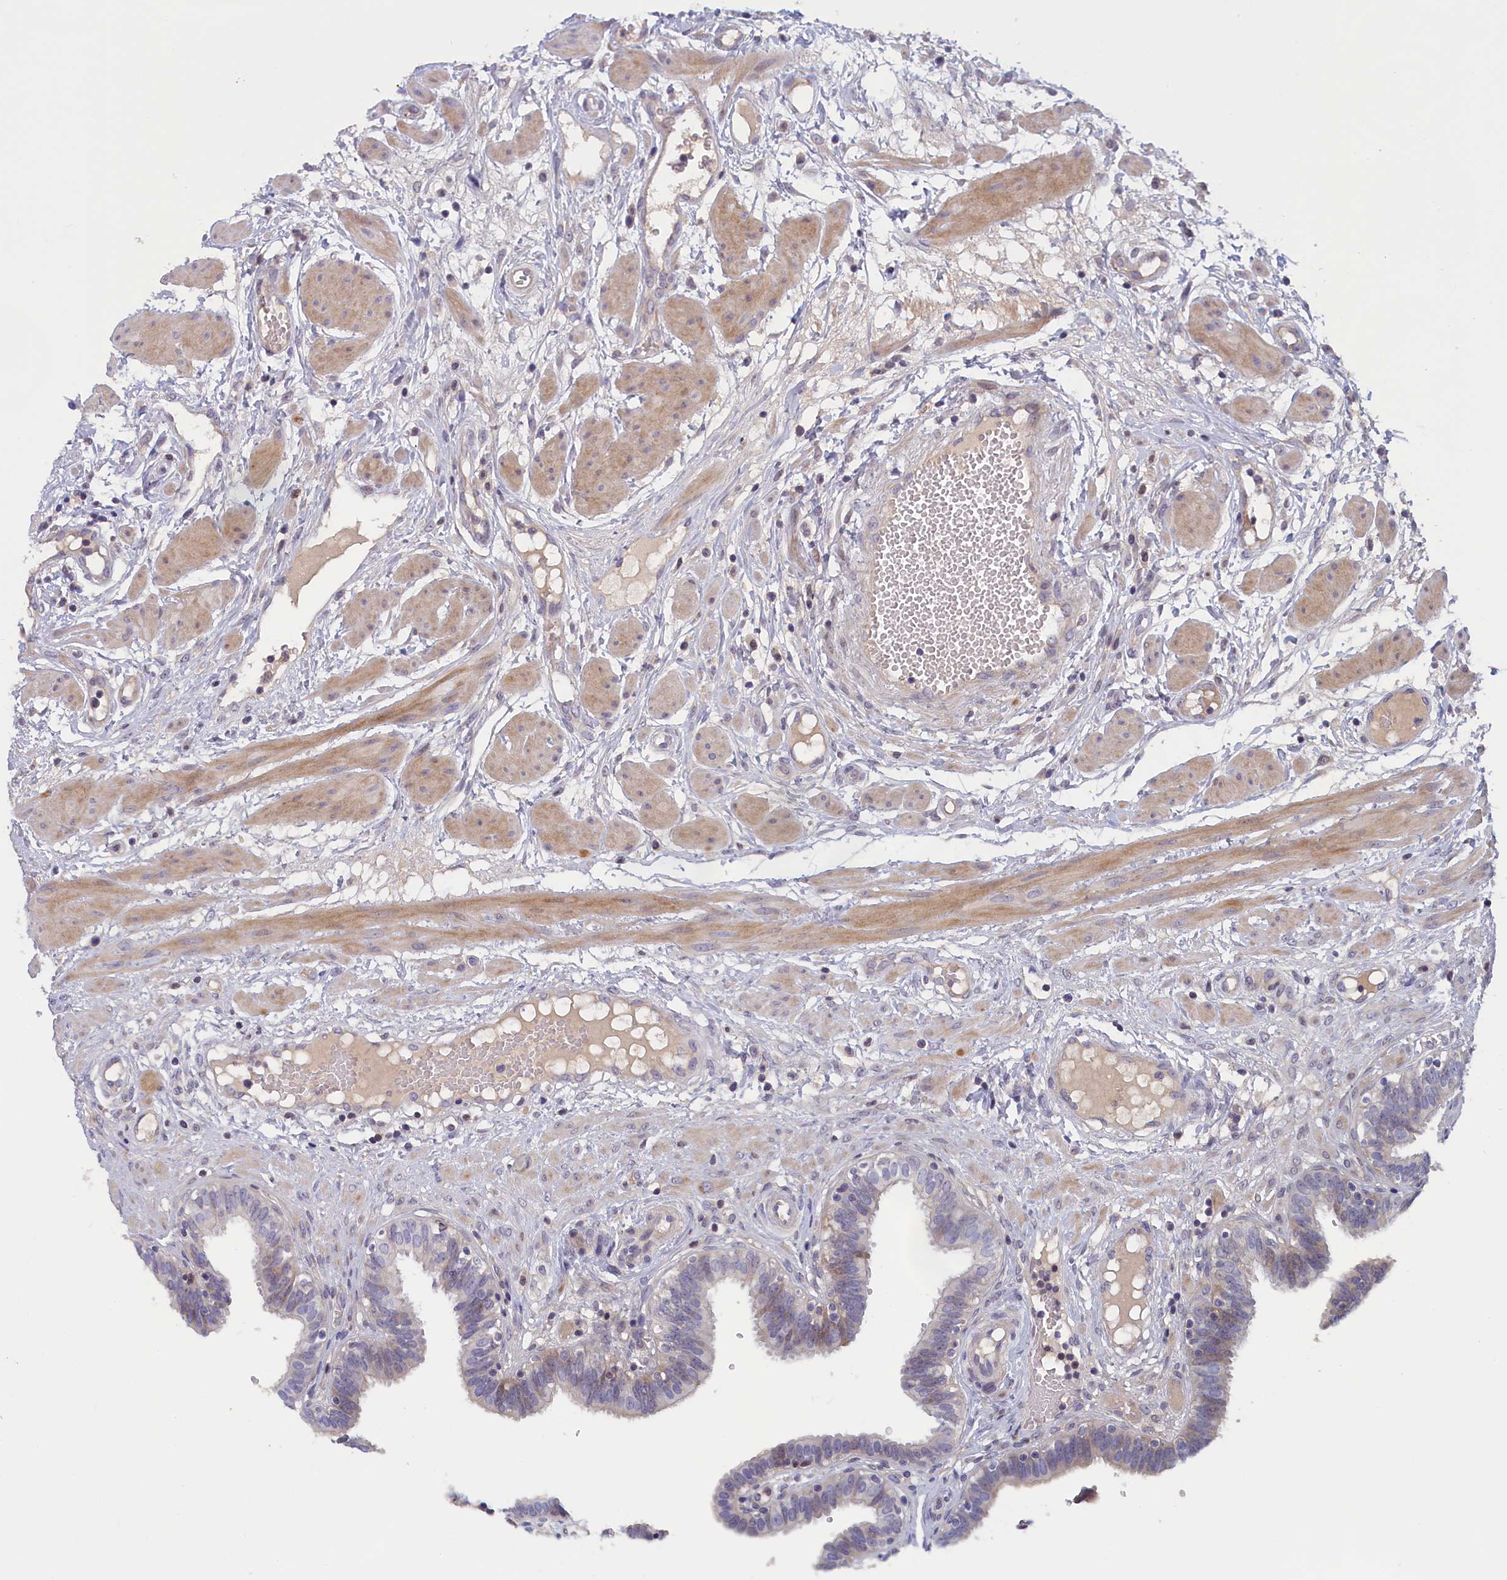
{"staining": {"intensity": "negative", "quantity": "none", "location": "none"}, "tissue": "fallopian tube", "cell_type": "Glandular cells", "image_type": "normal", "snomed": [{"axis": "morphology", "description": "Normal tissue, NOS"}, {"axis": "topography", "description": "Fallopian tube"}, {"axis": "topography", "description": "Placenta"}], "caption": "Immunohistochemistry photomicrograph of normal fallopian tube: fallopian tube stained with DAB shows no significant protein expression in glandular cells. The staining is performed using DAB brown chromogen with nuclei counter-stained in using hematoxylin.", "gene": "IGFALS", "patient": {"sex": "female", "age": 32}}